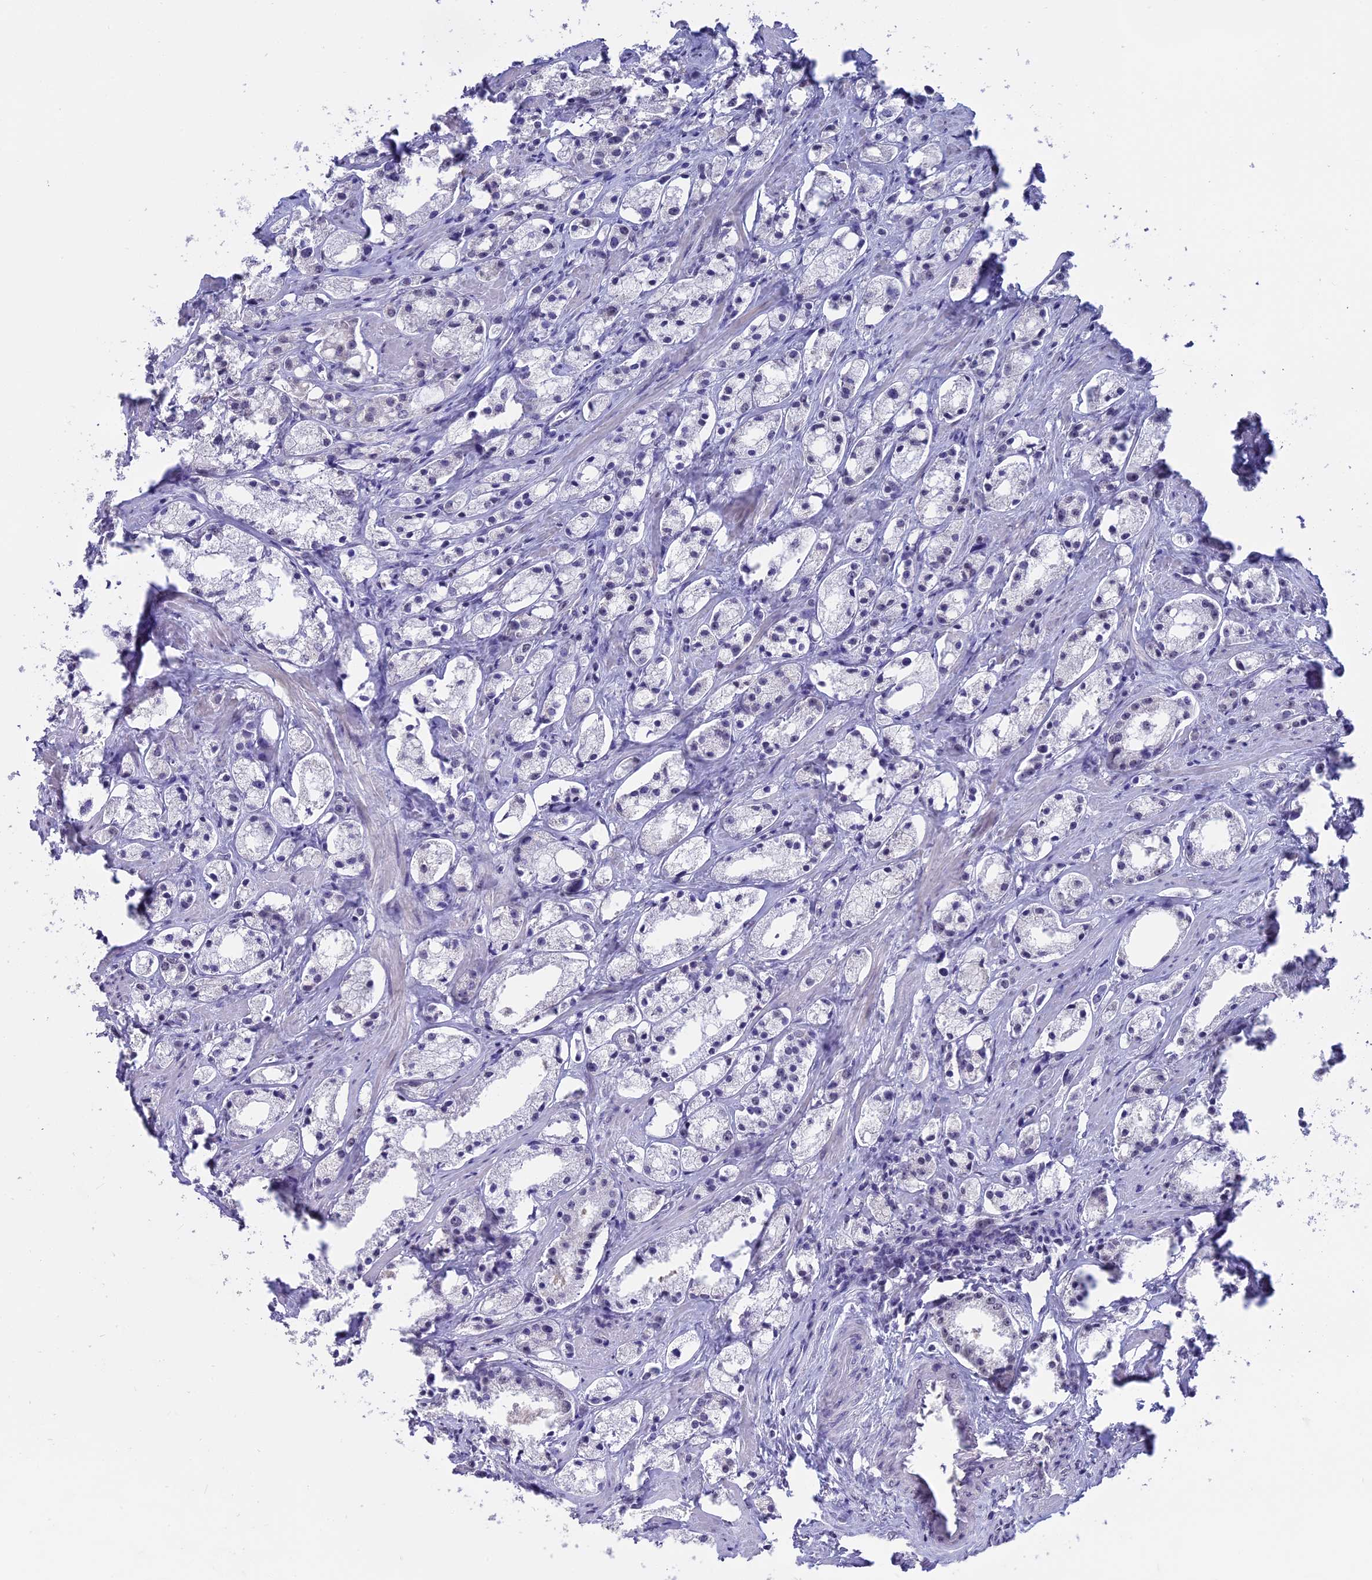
{"staining": {"intensity": "negative", "quantity": "none", "location": "none"}, "tissue": "prostate cancer", "cell_type": "Tumor cells", "image_type": "cancer", "snomed": [{"axis": "morphology", "description": "Adenocarcinoma, High grade"}, {"axis": "topography", "description": "Prostate"}], "caption": "Tumor cells are negative for brown protein staining in prostate cancer. (Stains: DAB IHC with hematoxylin counter stain, Microscopy: brightfield microscopy at high magnification).", "gene": "SETD2", "patient": {"sex": "male", "age": 66}}